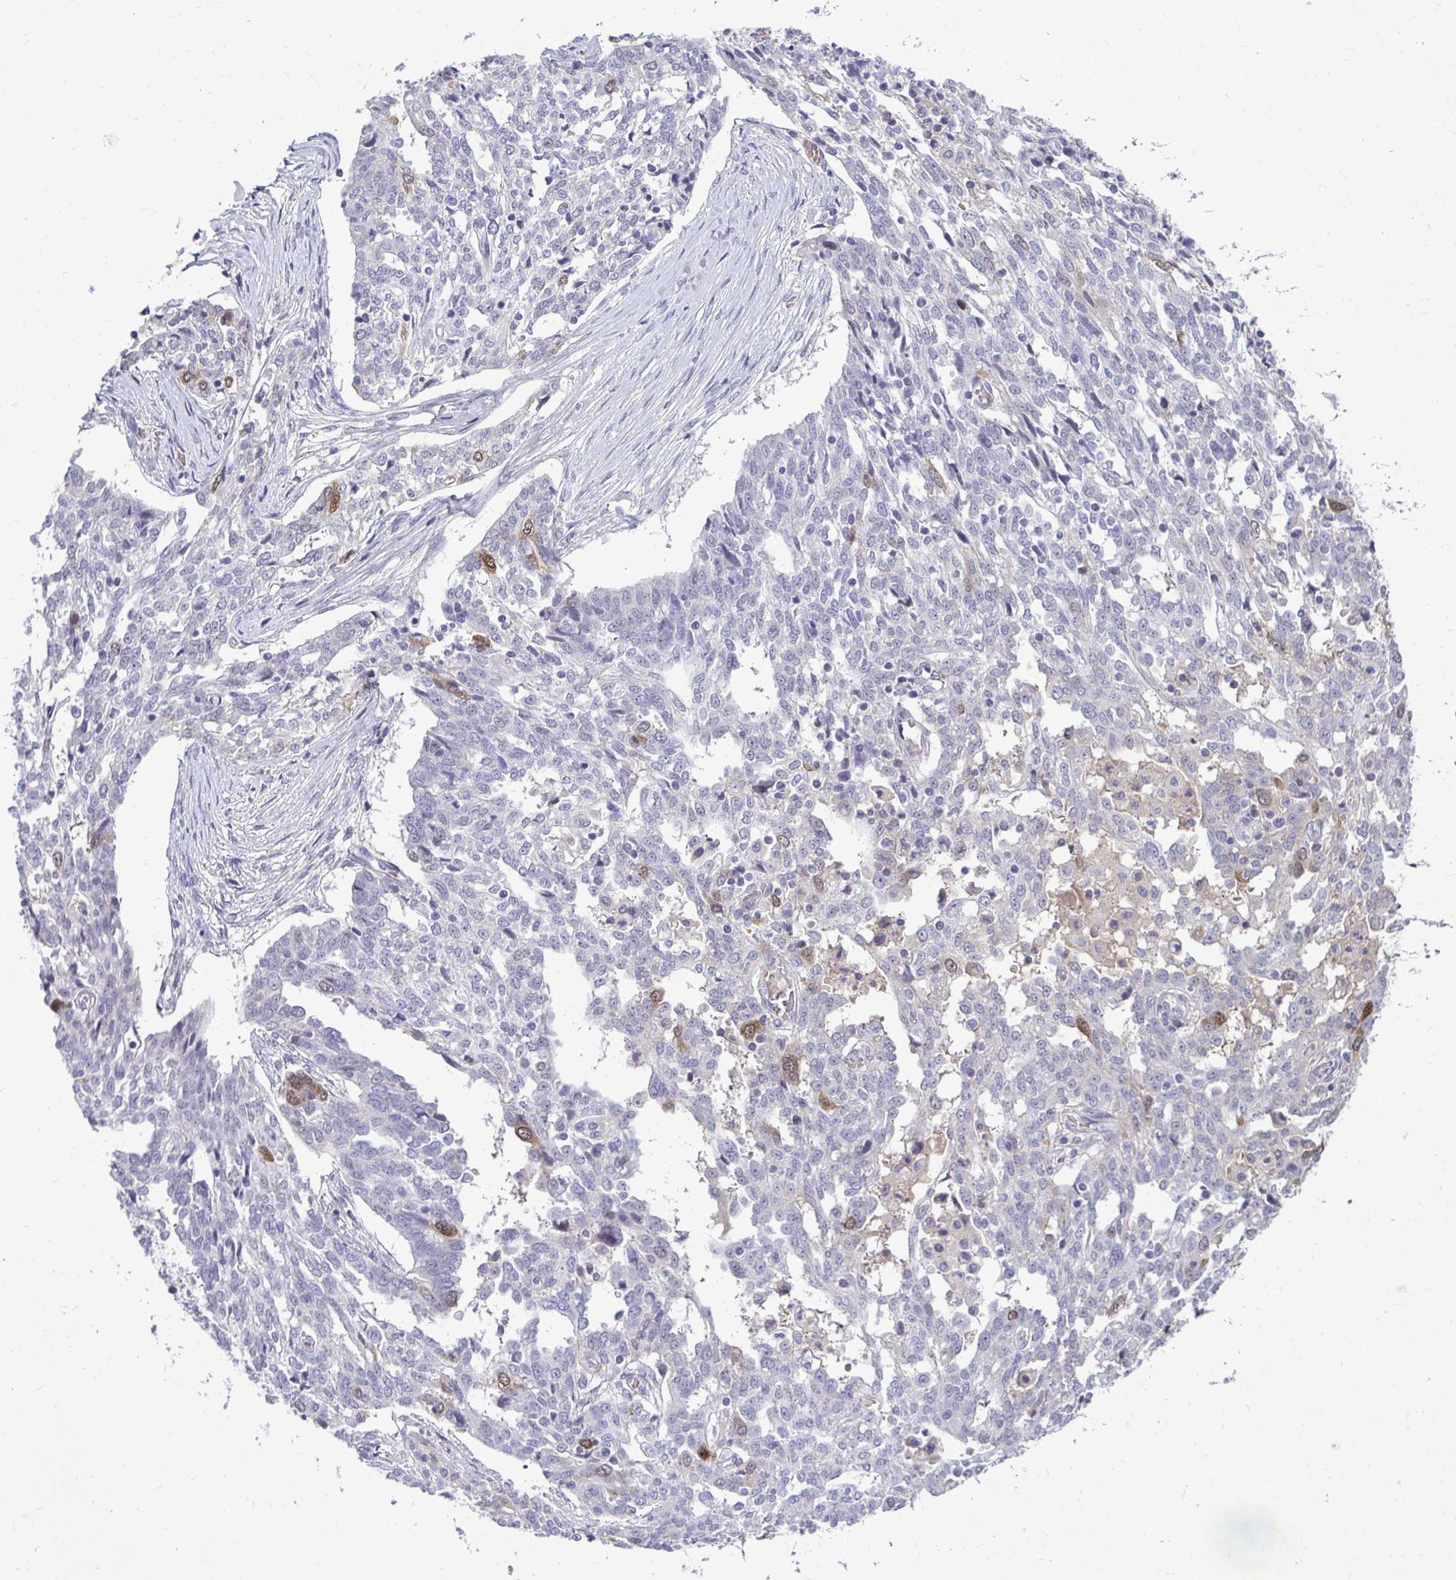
{"staining": {"intensity": "weak", "quantity": "<25%", "location": "cytoplasmic/membranous,nuclear"}, "tissue": "ovarian cancer", "cell_type": "Tumor cells", "image_type": "cancer", "snomed": [{"axis": "morphology", "description": "Cystadenocarcinoma, serous, NOS"}, {"axis": "topography", "description": "Ovary"}], "caption": "Immunohistochemistry image of neoplastic tissue: ovarian serous cystadenocarcinoma stained with DAB (3,3'-diaminobenzidine) reveals no significant protein positivity in tumor cells.", "gene": "CDC20", "patient": {"sex": "female", "age": 67}}